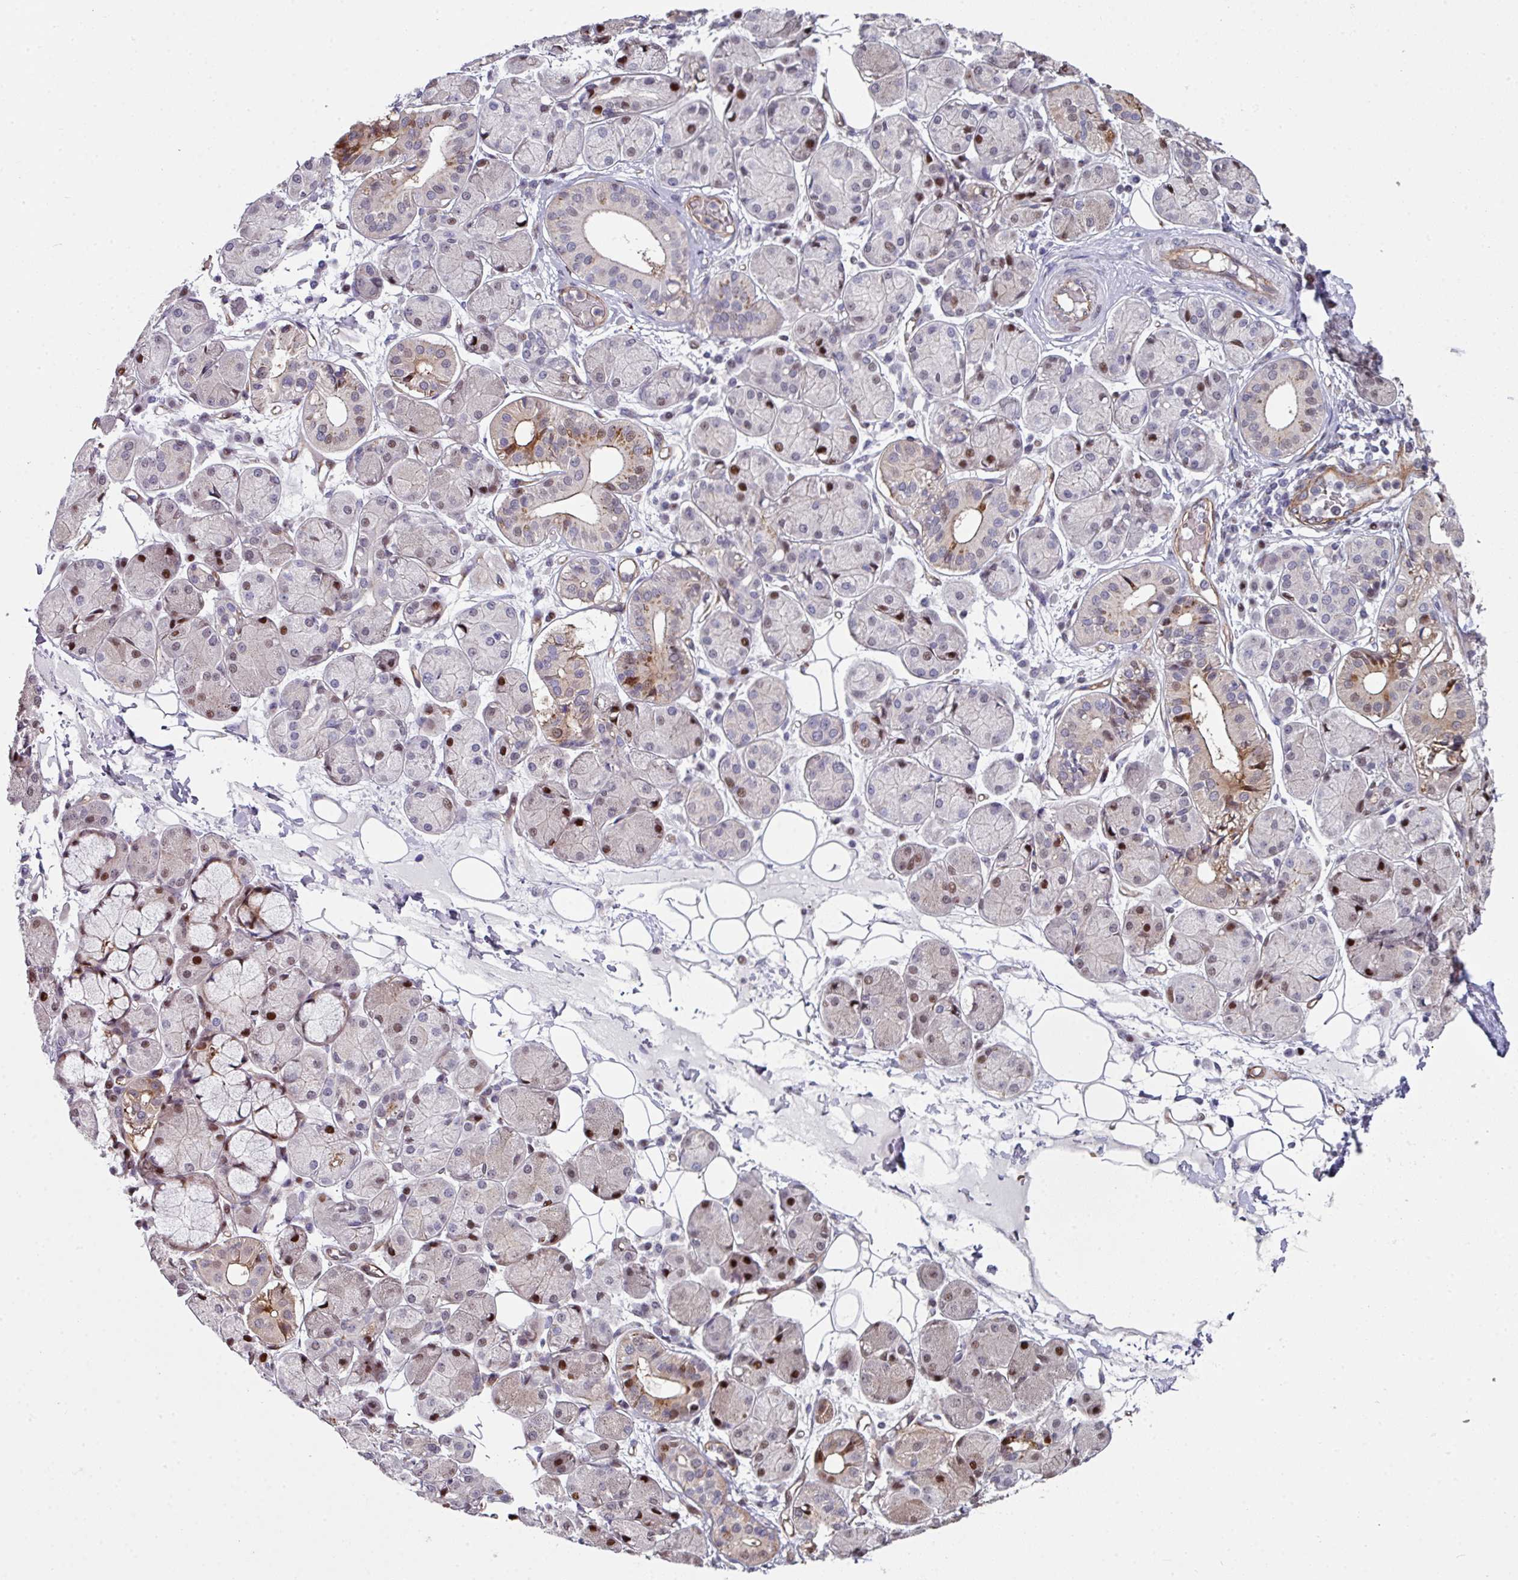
{"staining": {"intensity": "moderate", "quantity": "<25%", "location": "cytoplasmic/membranous,nuclear"}, "tissue": "salivary gland", "cell_type": "Glandular cells", "image_type": "normal", "snomed": [{"axis": "morphology", "description": "Squamous cell carcinoma, NOS"}, {"axis": "topography", "description": "Skin"}, {"axis": "topography", "description": "Head-Neck"}], "caption": "This photomicrograph reveals immunohistochemistry staining of benign salivary gland, with low moderate cytoplasmic/membranous,nuclear expression in about <25% of glandular cells.", "gene": "ANO9", "patient": {"sex": "male", "age": 80}}